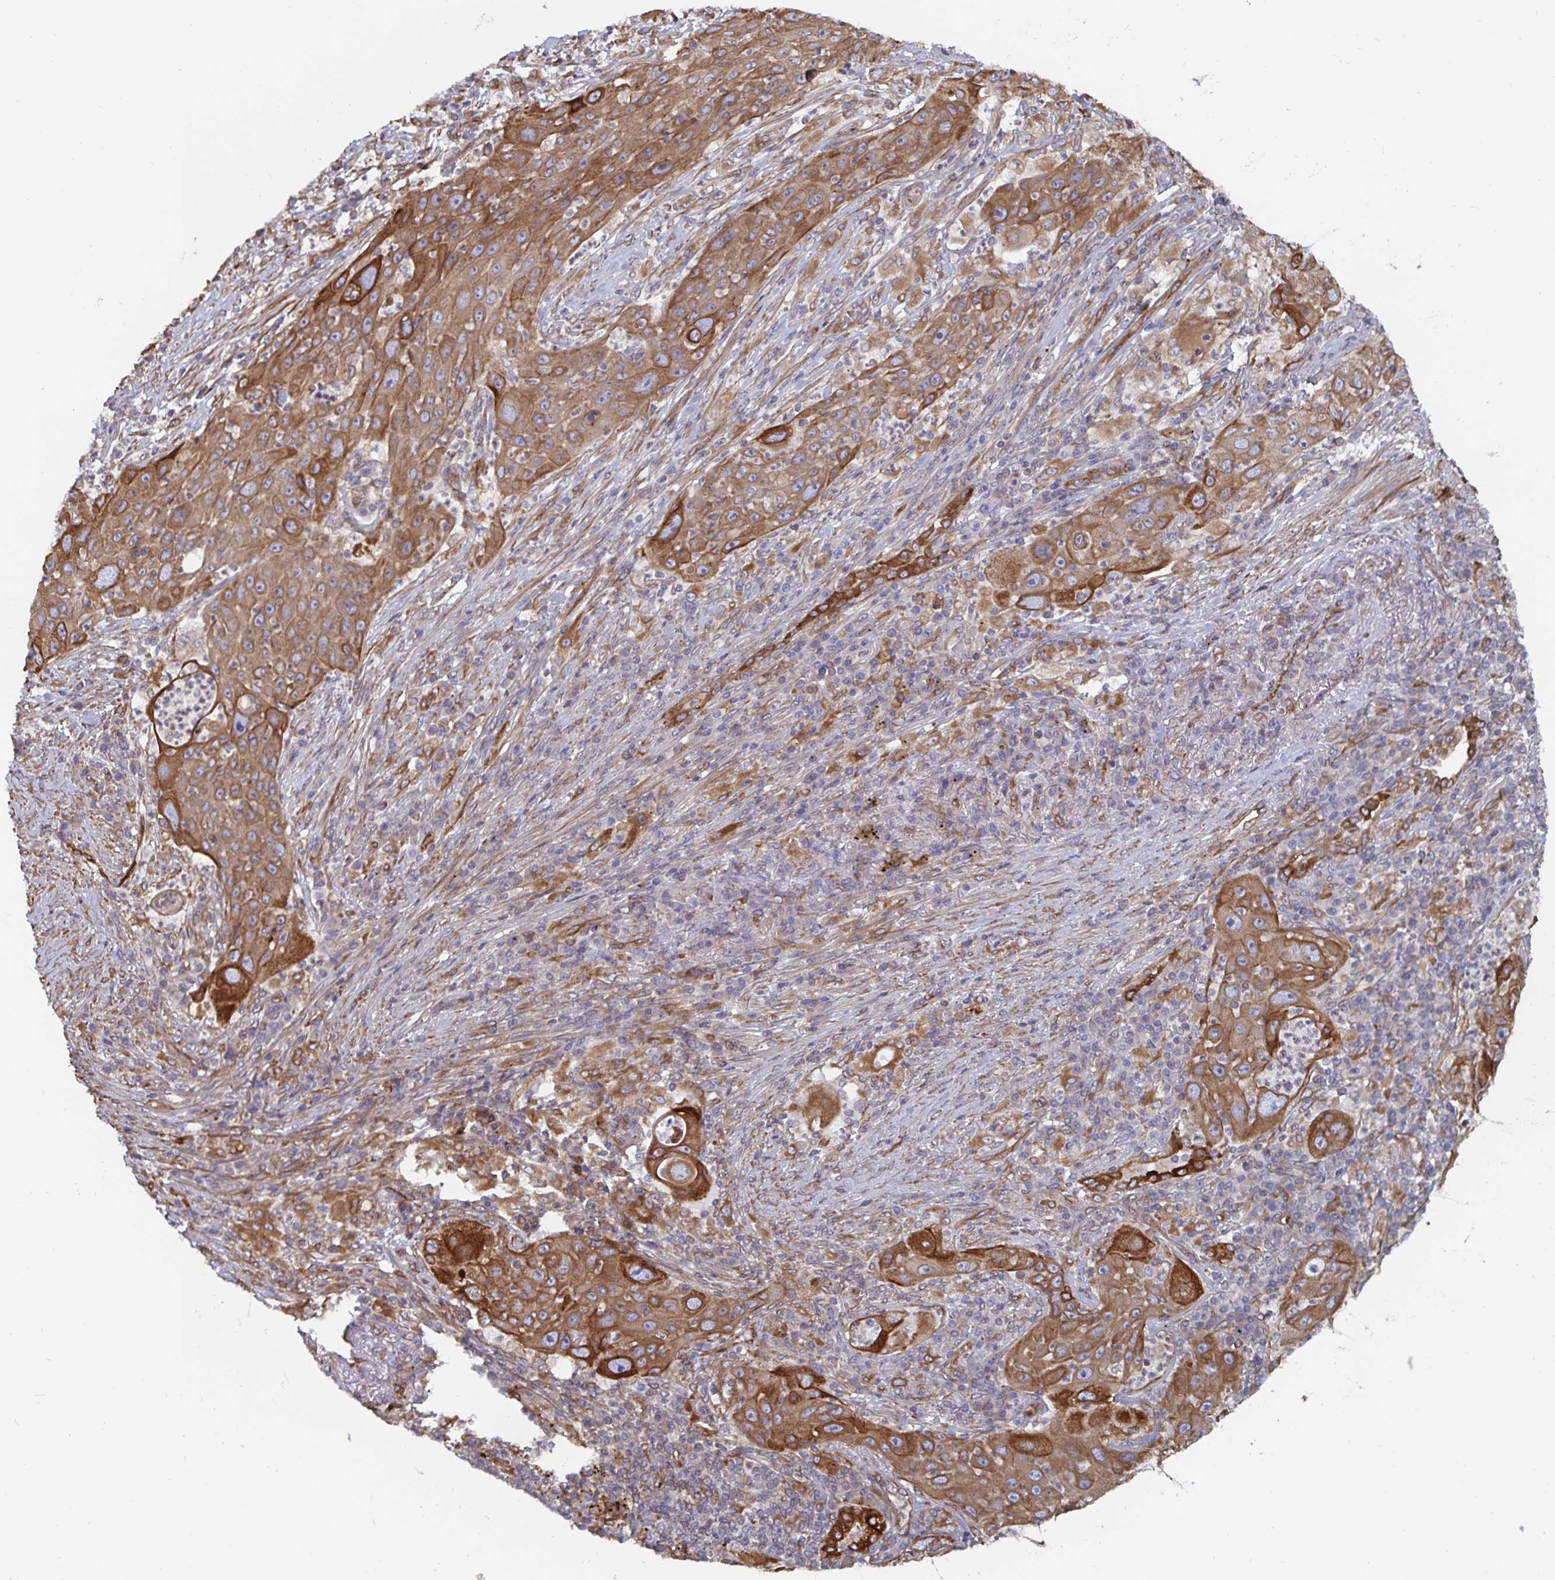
{"staining": {"intensity": "moderate", "quantity": ">75%", "location": "cytoplasmic/membranous"}, "tissue": "lung cancer", "cell_type": "Tumor cells", "image_type": "cancer", "snomed": [{"axis": "morphology", "description": "Squamous cell carcinoma, NOS"}, {"axis": "topography", "description": "Lung"}], "caption": "IHC of human lung cancer exhibits medium levels of moderate cytoplasmic/membranous staining in about >75% of tumor cells.", "gene": "BCAP29", "patient": {"sex": "female", "age": 59}}